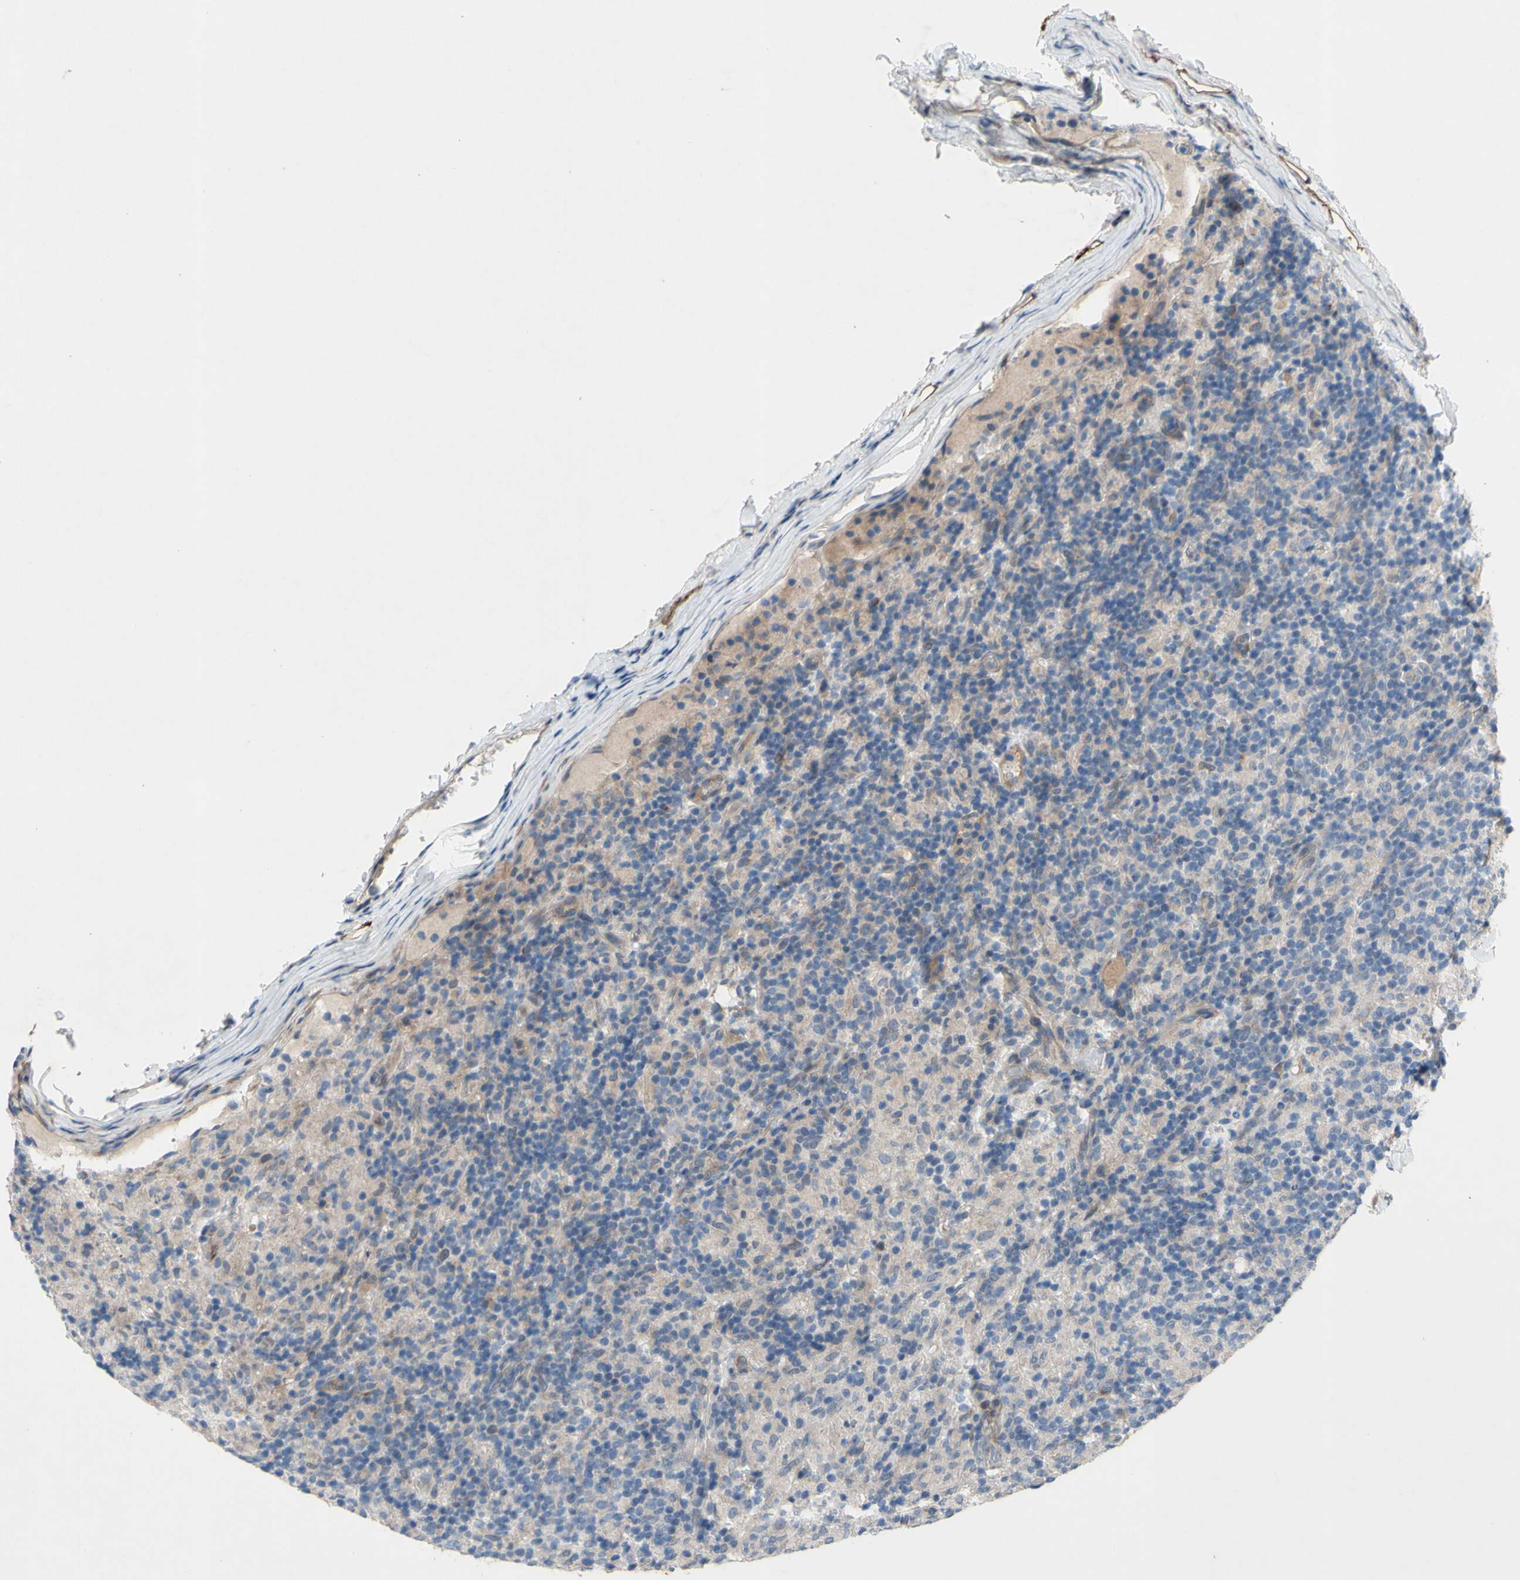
{"staining": {"intensity": "weak", "quantity": ">75%", "location": "cytoplasmic/membranous"}, "tissue": "lymphoma", "cell_type": "Tumor cells", "image_type": "cancer", "snomed": [{"axis": "morphology", "description": "Hodgkin's disease, NOS"}, {"axis": "topography", "description": "Lymph node"}], "caption": "Human Hodgkin's disease stained with a protein marker demonstrates weak staining in tumor cells.", "gene": "GRAMD2B", "patient": {"sex": "male", "age": 70}}